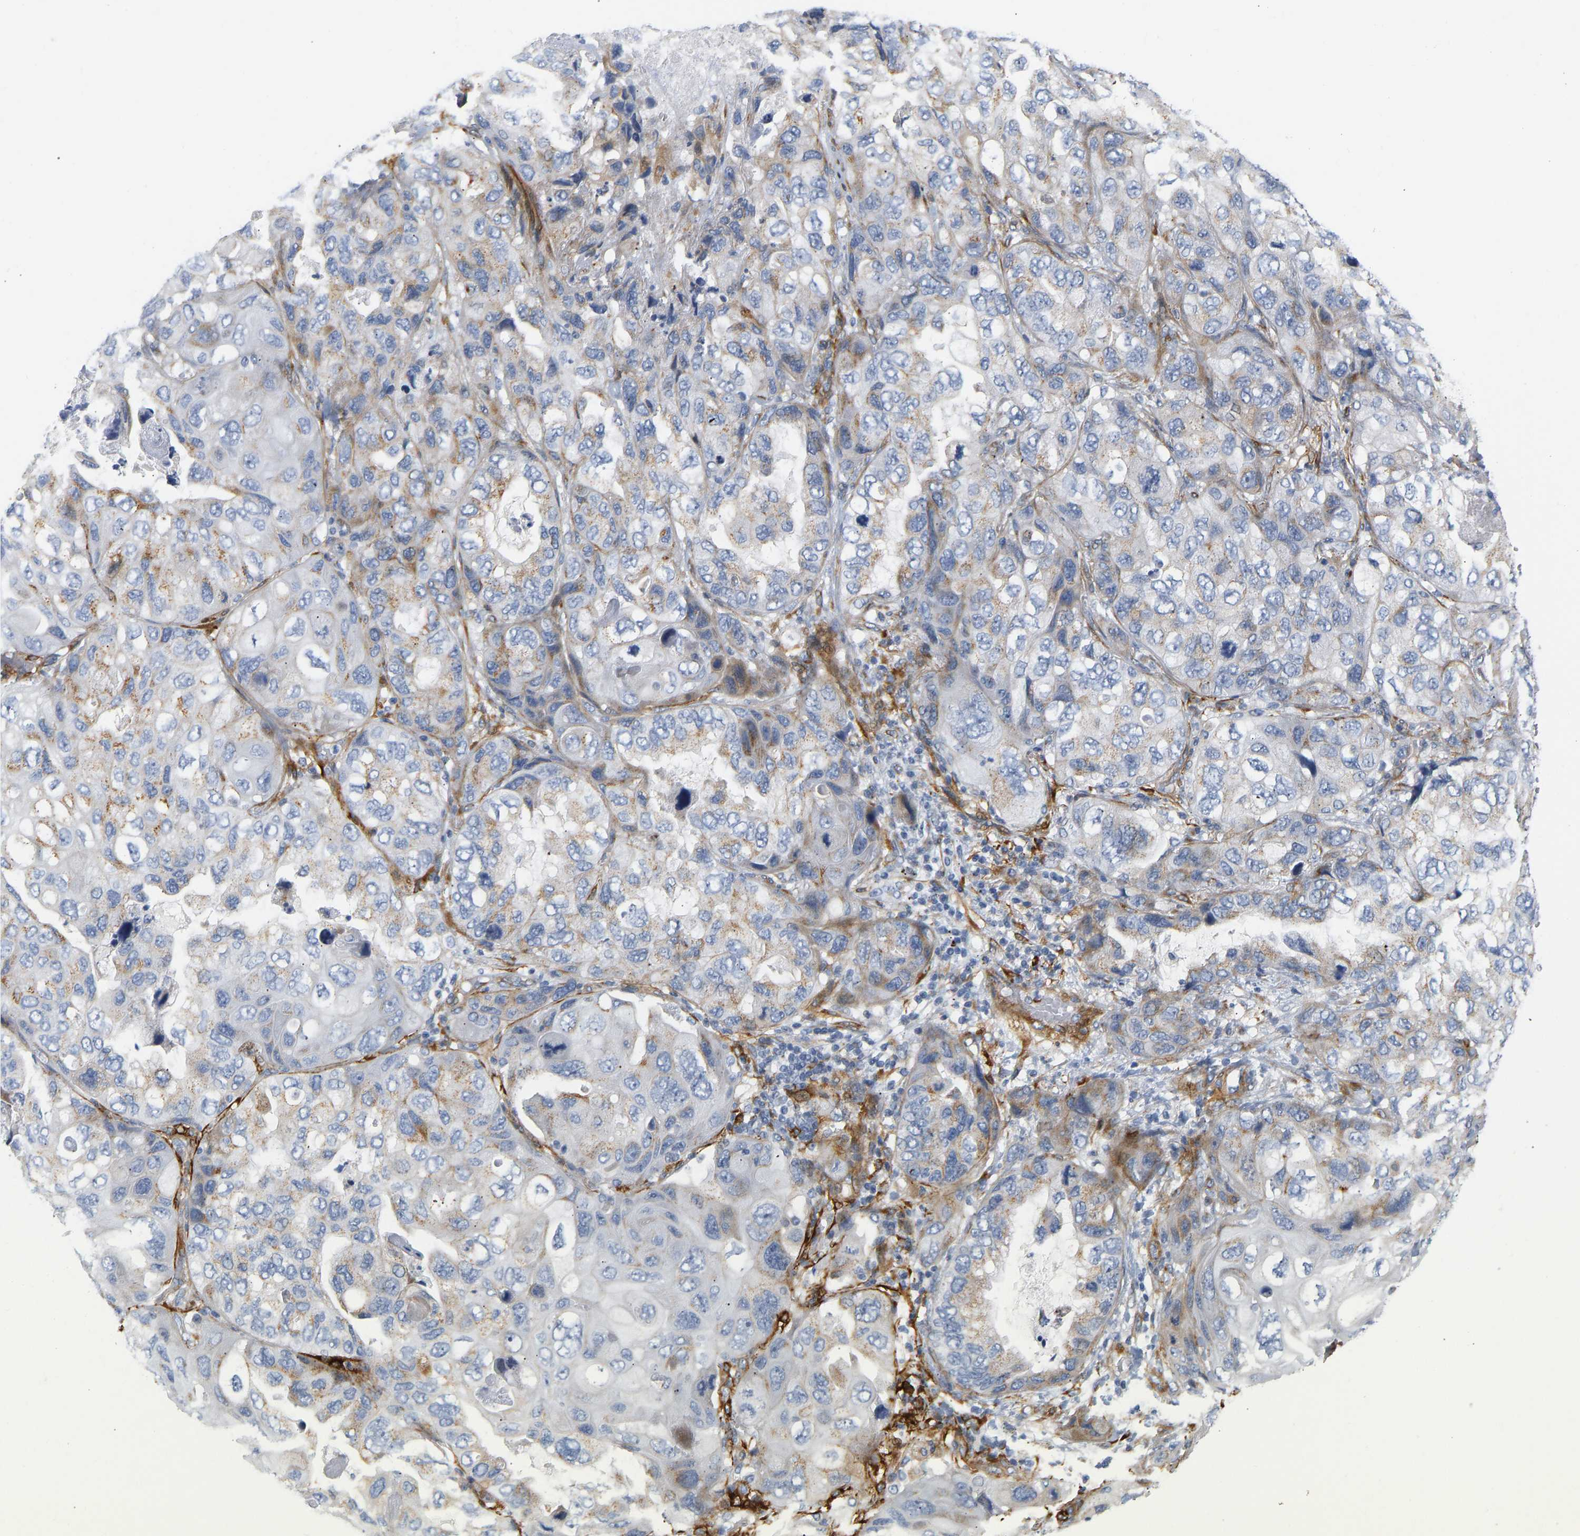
{"staining": {"intensity": "moderate", "quantity": "25%-75%", "location": "cytoplasmic/membranous"}, "tissue": "lung cancer", "cell_type": "Tumor cells", "image_type": "cancer", "snomed": [{"axis": "morphology", "description": "Squamous cell carcinoma, NOS"}, {"axis": "topography", "description": "Lung"}], "caption": "Moderate cytoplasmic/membranous protein positivity is seen in approximately 25%-75% of tumor cells in lung squamous cell carcinoma. The staining is performed using DAB brown chromogen to label protein expression. The nuclei are counter-stained blue using hematoxylin.", "gene": "SLC30A7", "patient": {"sex": "female", "age": 73}}